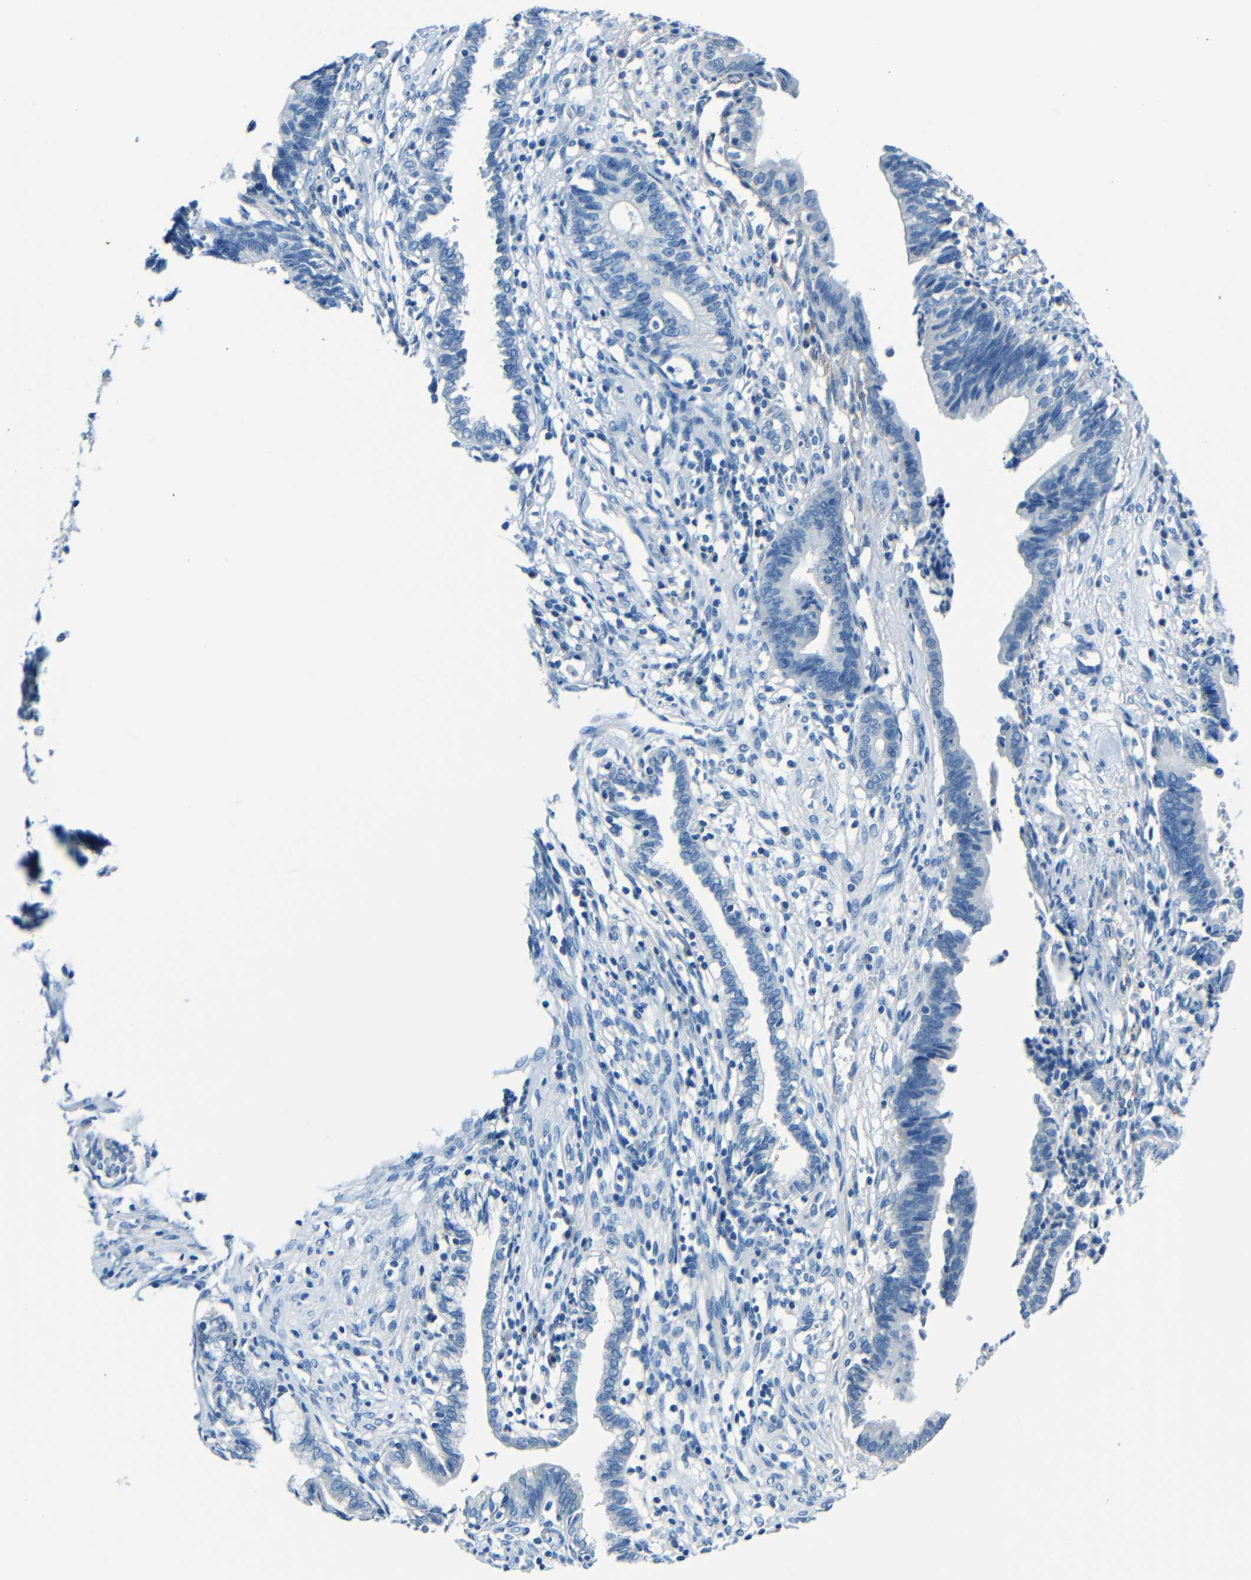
{"staining": {"intensity": "negative", "quantity": "none", "location": "none"}, "tissue": "cervical cancer", "cell_type": "Tumor cells", "image_type": "cancer", "snomed": [{"axis": "morphology", "description": "Adenocarcinoma, NOS"}, {"axis": "topography", "description": "Cervix"}], "caption": "Immunohistochemistry (IHC) image of neoplastic tissue: human adenocarcinoma (cervical) stained with DAB demonstrates no significant protein expression in tumor cells. (Brightfield microscopy of DAB IHC at high magnification).", "gene": "FBN2", "patient": {"sex": "female", "age": 44}}